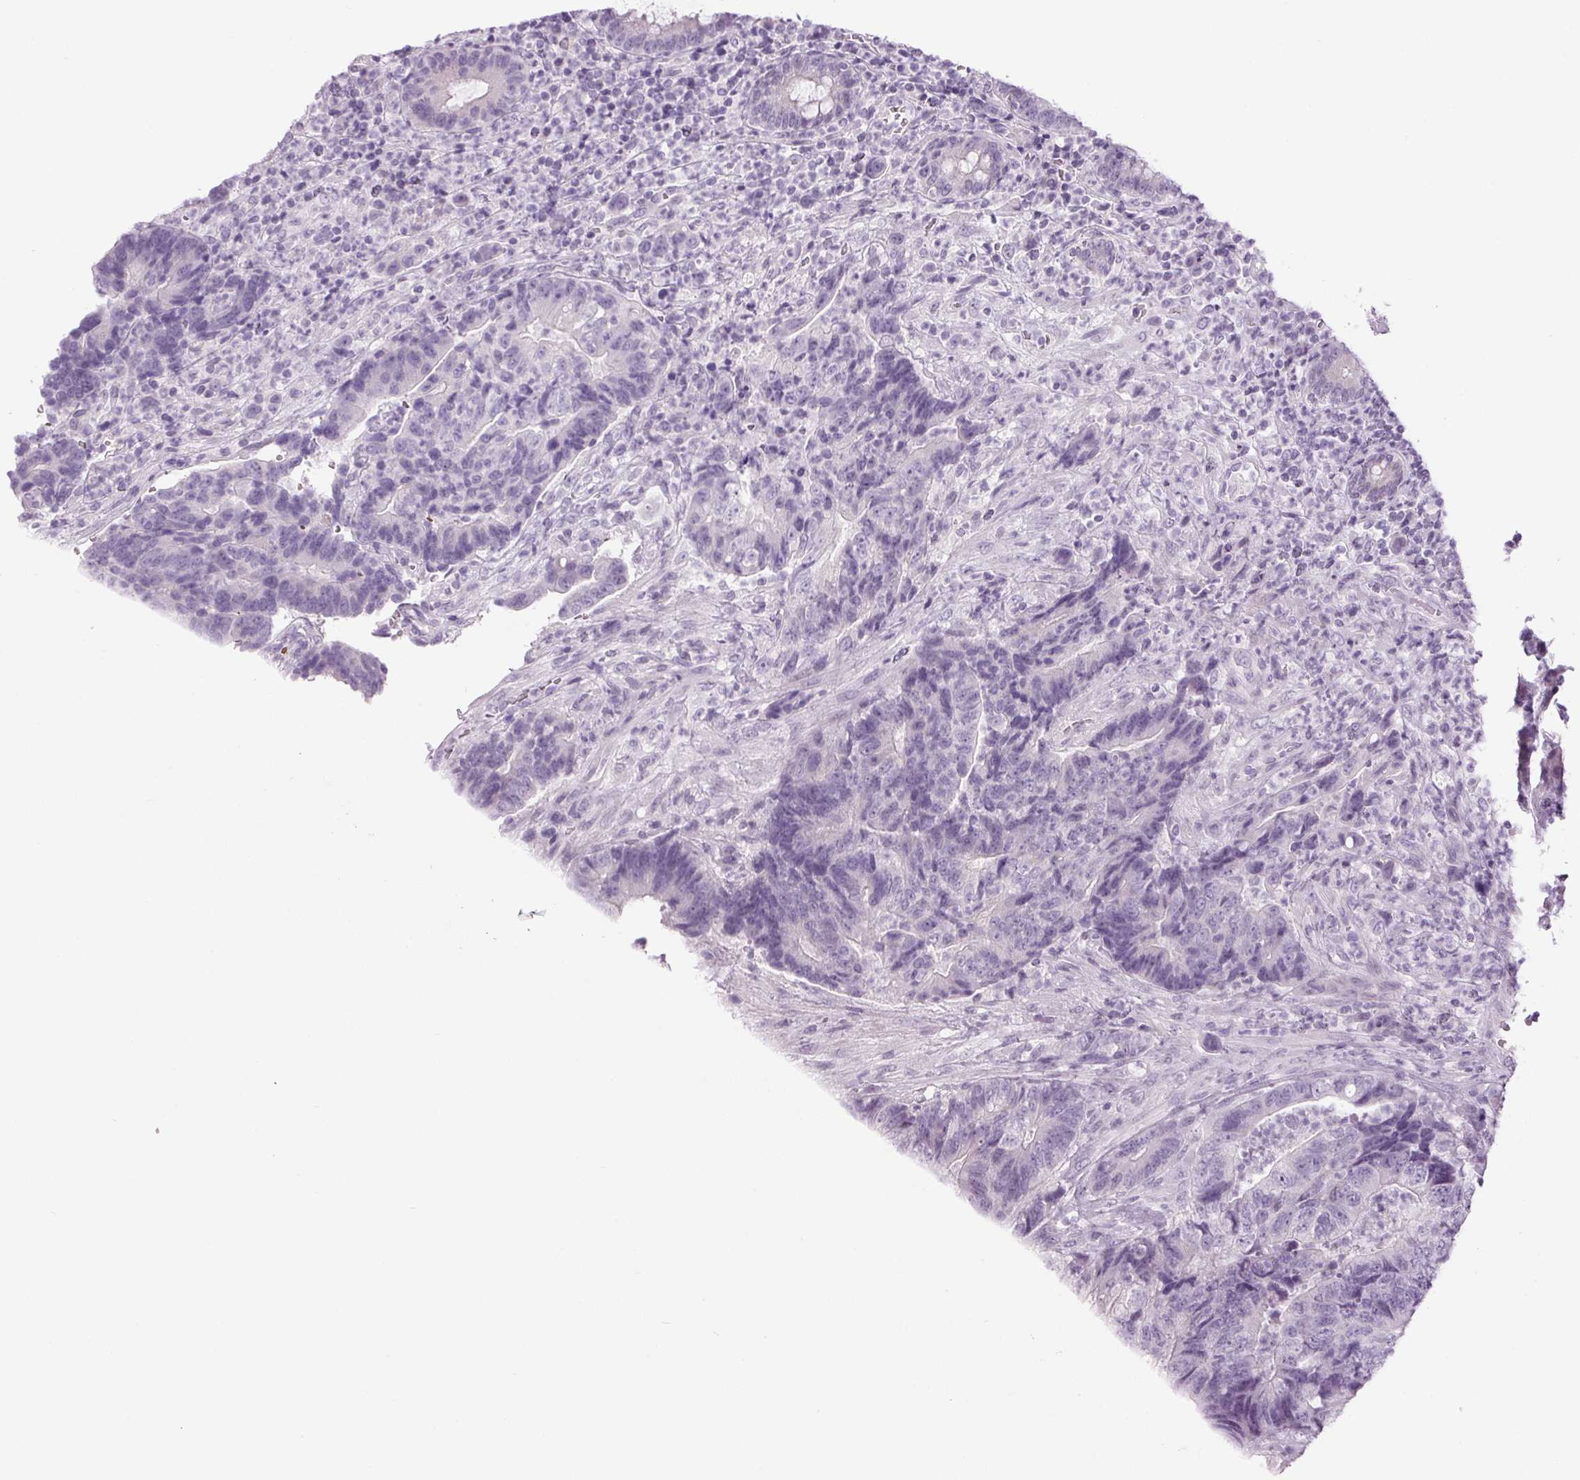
{"staining": {"intensity": "negative", "quantity": "none", "location": "none"}, "tissue": "colorectal cancer", "cell_type": "Tumor cells", "image_type": "cancer", "snomed": [{"axis": "morphology", "description": "Normal tissue, NOS"}, {"axis": "morphology", "description": "Adenocarcinoma, NOS"}, {"axis": "topography", "description": "Colon"}], "caption": "High magnification brightfield microscopy of colorectal cancer (adenocarcinoma) stained with DAB (brown) and counterstained with hematoxylin (blue): tumor cells show no significant staining.", "gene": "PPP1R1A", "patient": {"sex": "female", "age": 48}}